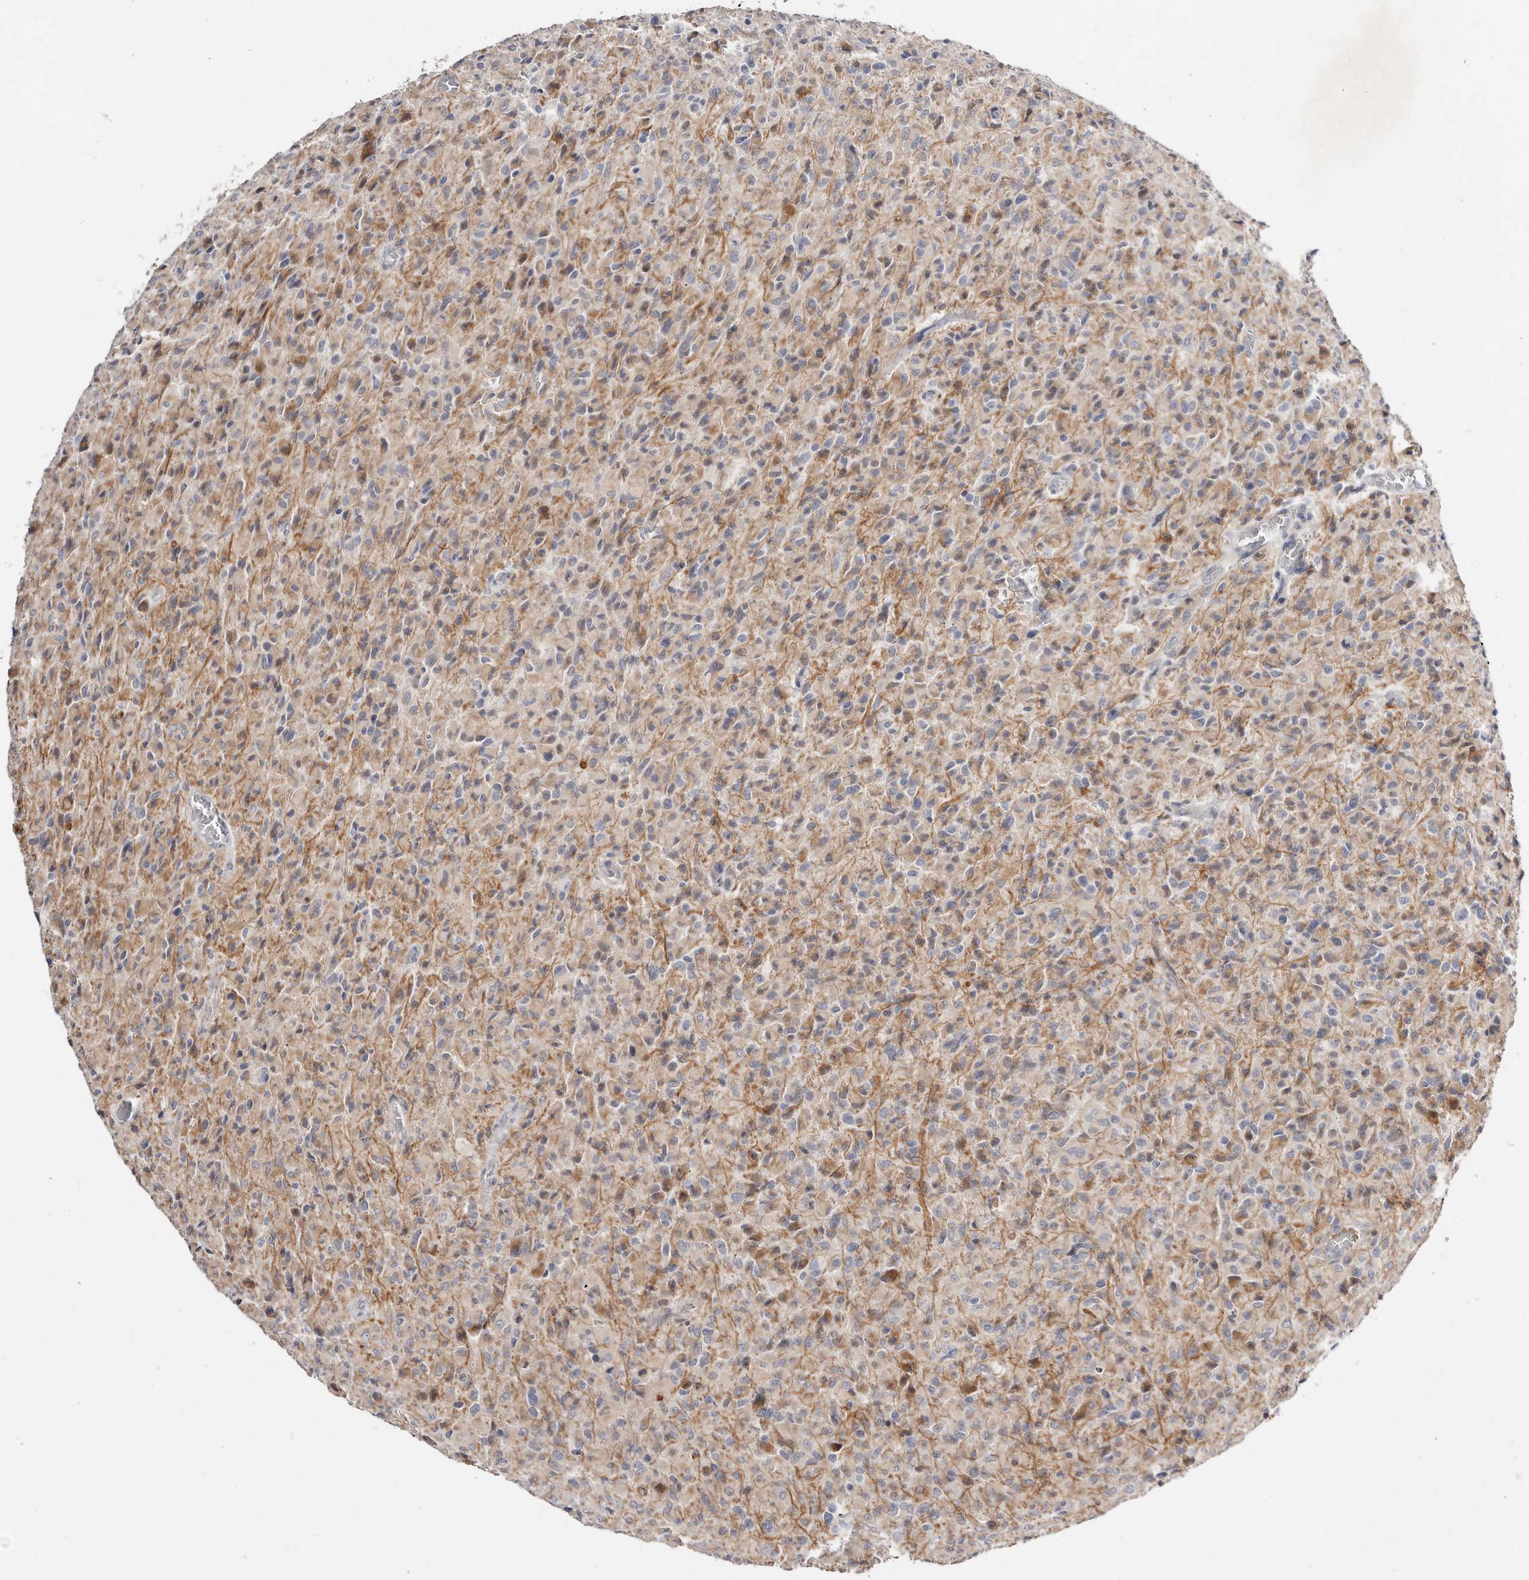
{"staining": {"intensity": "weak", "quantity": "25%-75%", "location": "cytoplasmic/membranous"}, "tissue": "glioma", "cell_type": "Tumor cells", "image_type": "cancer", "snomed": [{"axis": "morphology", "description": "Glioma, malignant, High grade"}, {"axis": "topography", "description": "Brain"}], "caption": "This is a micrograph of immunohistochemistry (IHC) staining of glioma, which shows weak staining in the cytoplasmic/membranous of tumor cells.", "gene": "USH1C", "patient": {"sex": "female", "age": 57}}